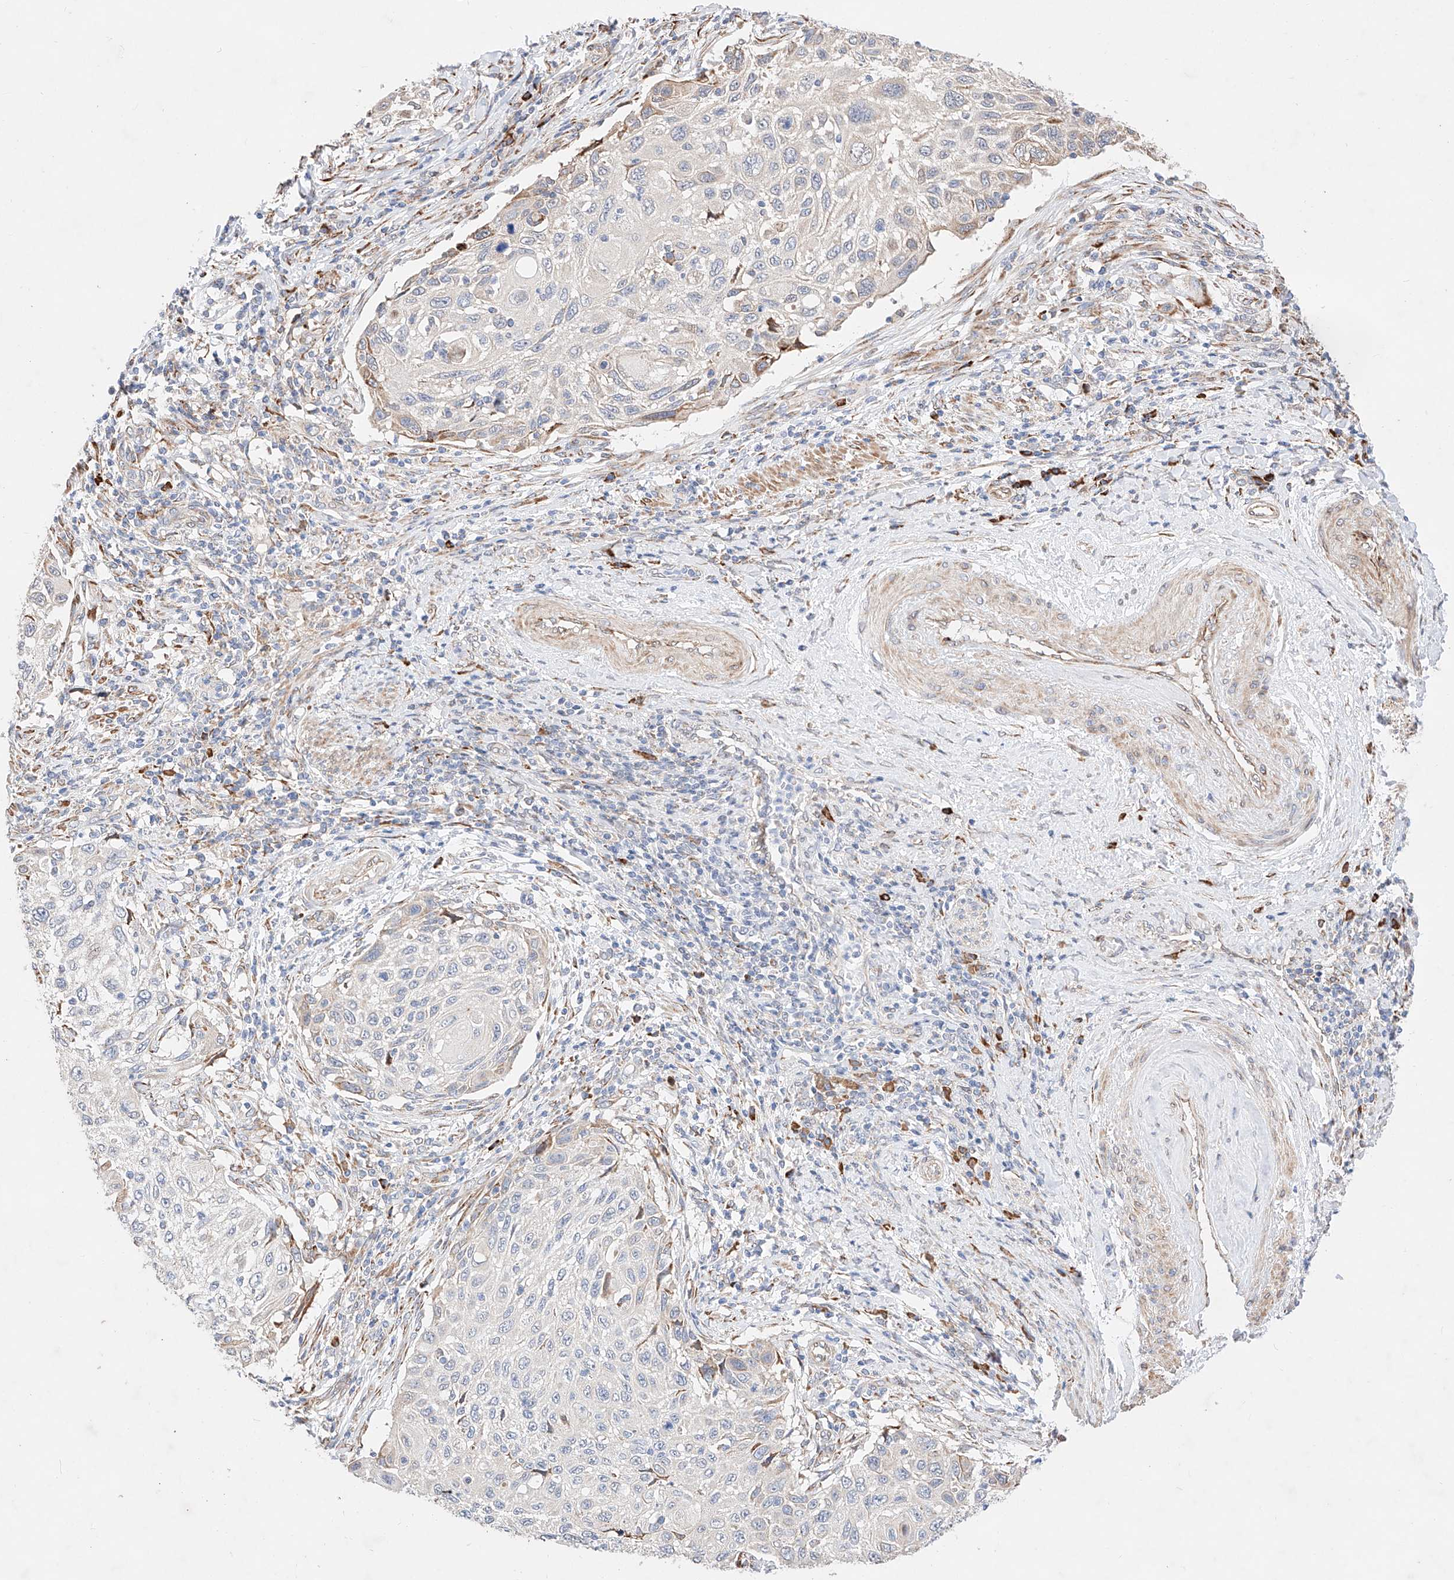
{"staining": {"intensity": "negative", "quantity": "none", "location": "none"}, "tissue": "cervical cancer", "cell_type": "Tumor cells", "image_type": "cancer", "snomed": [{"axis": "morphology", "description": "Squamous cell carcinoma, NOS"}, {"axis": "topography", "description": "Cervix"}], "caption": "Cervical cancer (squamous cell carcinoma) stained for a protein using immunohistochemistry (IHC) demonstrates no positivity tumor cells.", "gene": "ATP9B", "patient": {"sex": "female", "age": 70}}